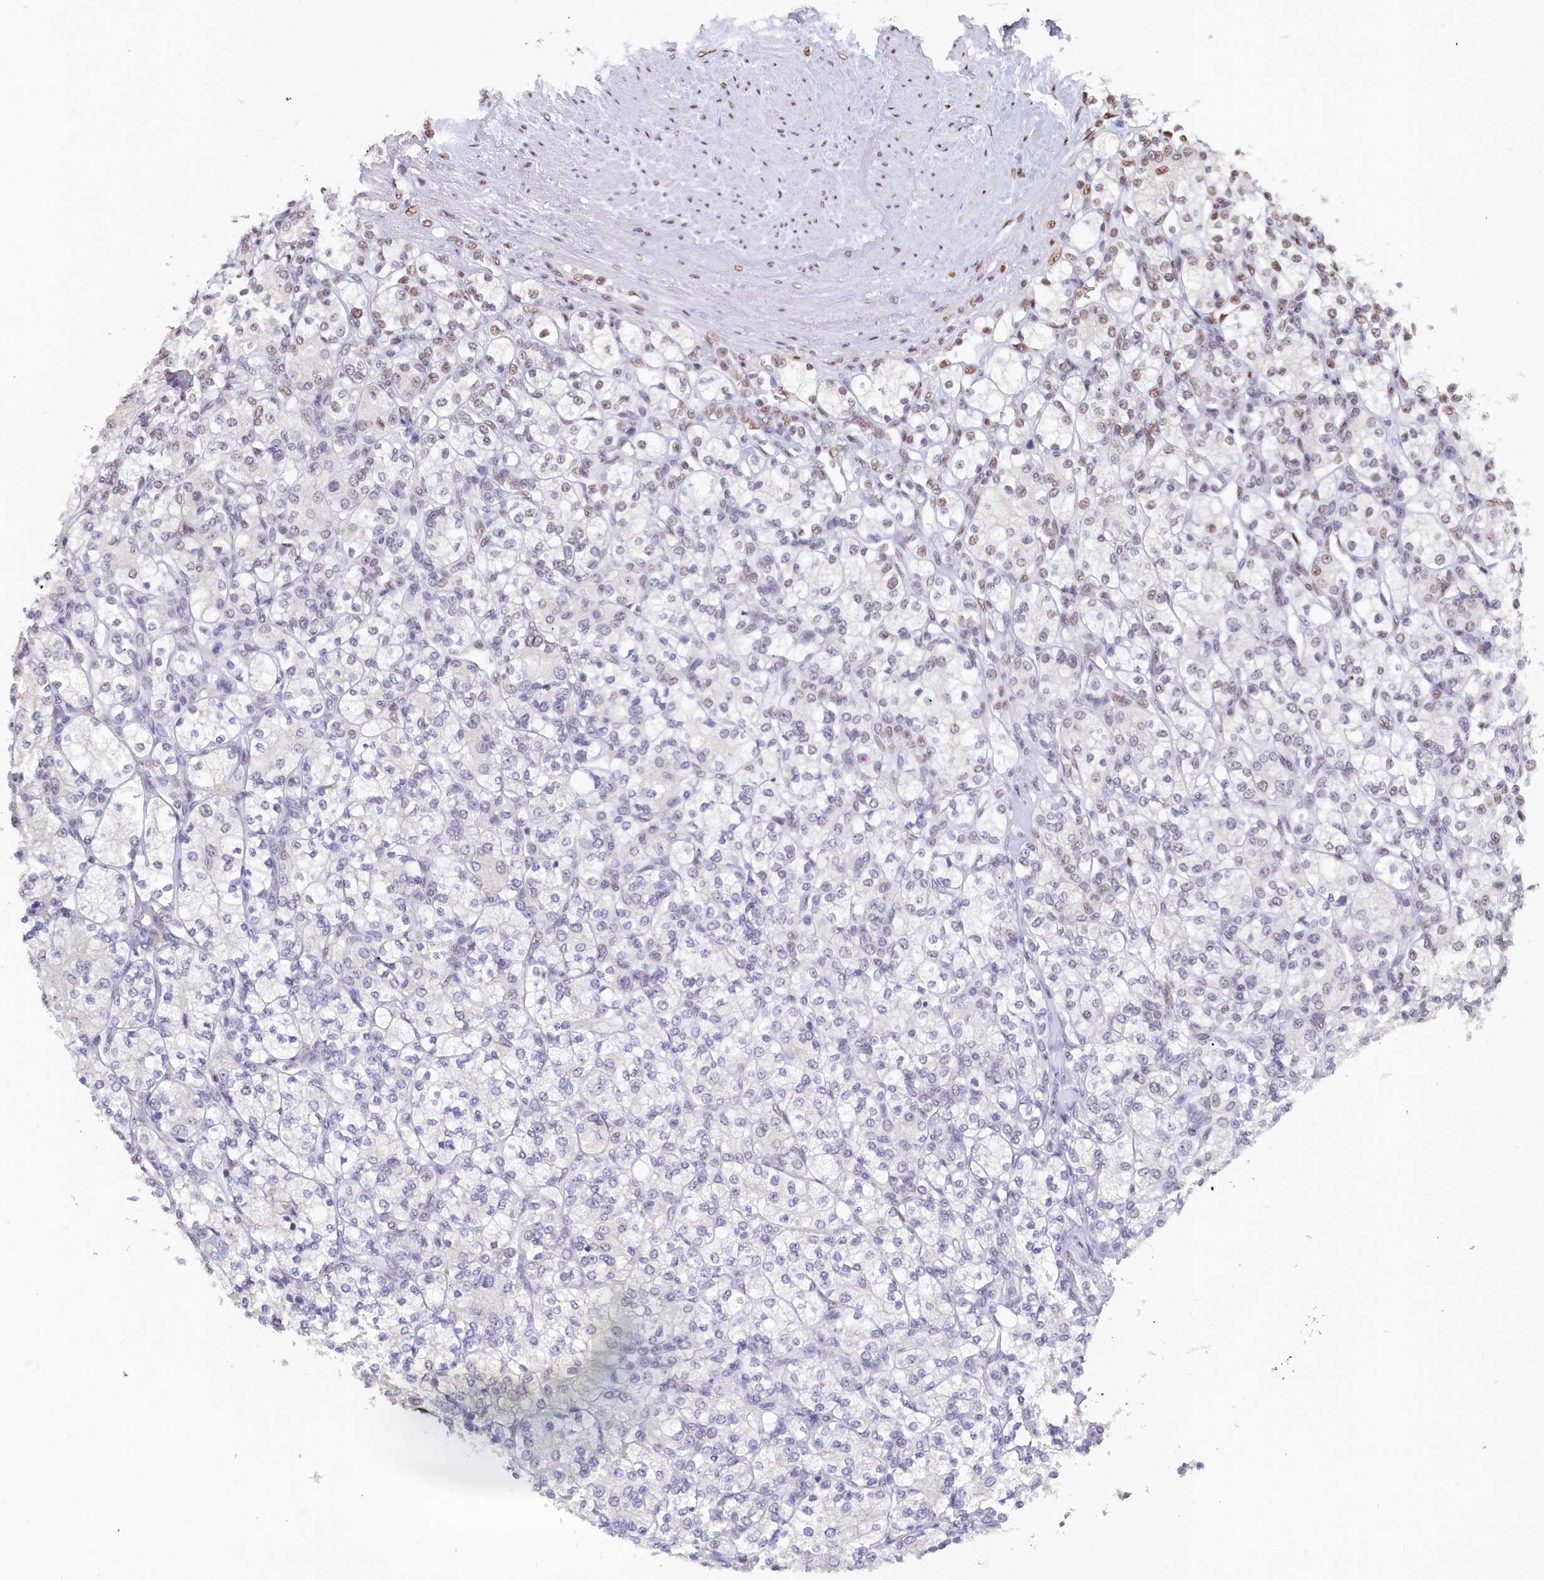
{"staining": {"intensity": "weak", "quantity": "<25%", "location": "nuclear"}, "tissue": "renal cancer", "cell_type": "Tumor cells", "image_type": "cancer", "snomed": [{"axis": "morphology", "description": "Adenocarcinoma, NOS"}, {"axis": "topography", "description": "Kidney"}], "caption": "The image demonstrates no staining of tumor cells in renal adenocarcinoma.", "gene": "MOSPD3", "patient": {"sex": "male", "age": 77}}